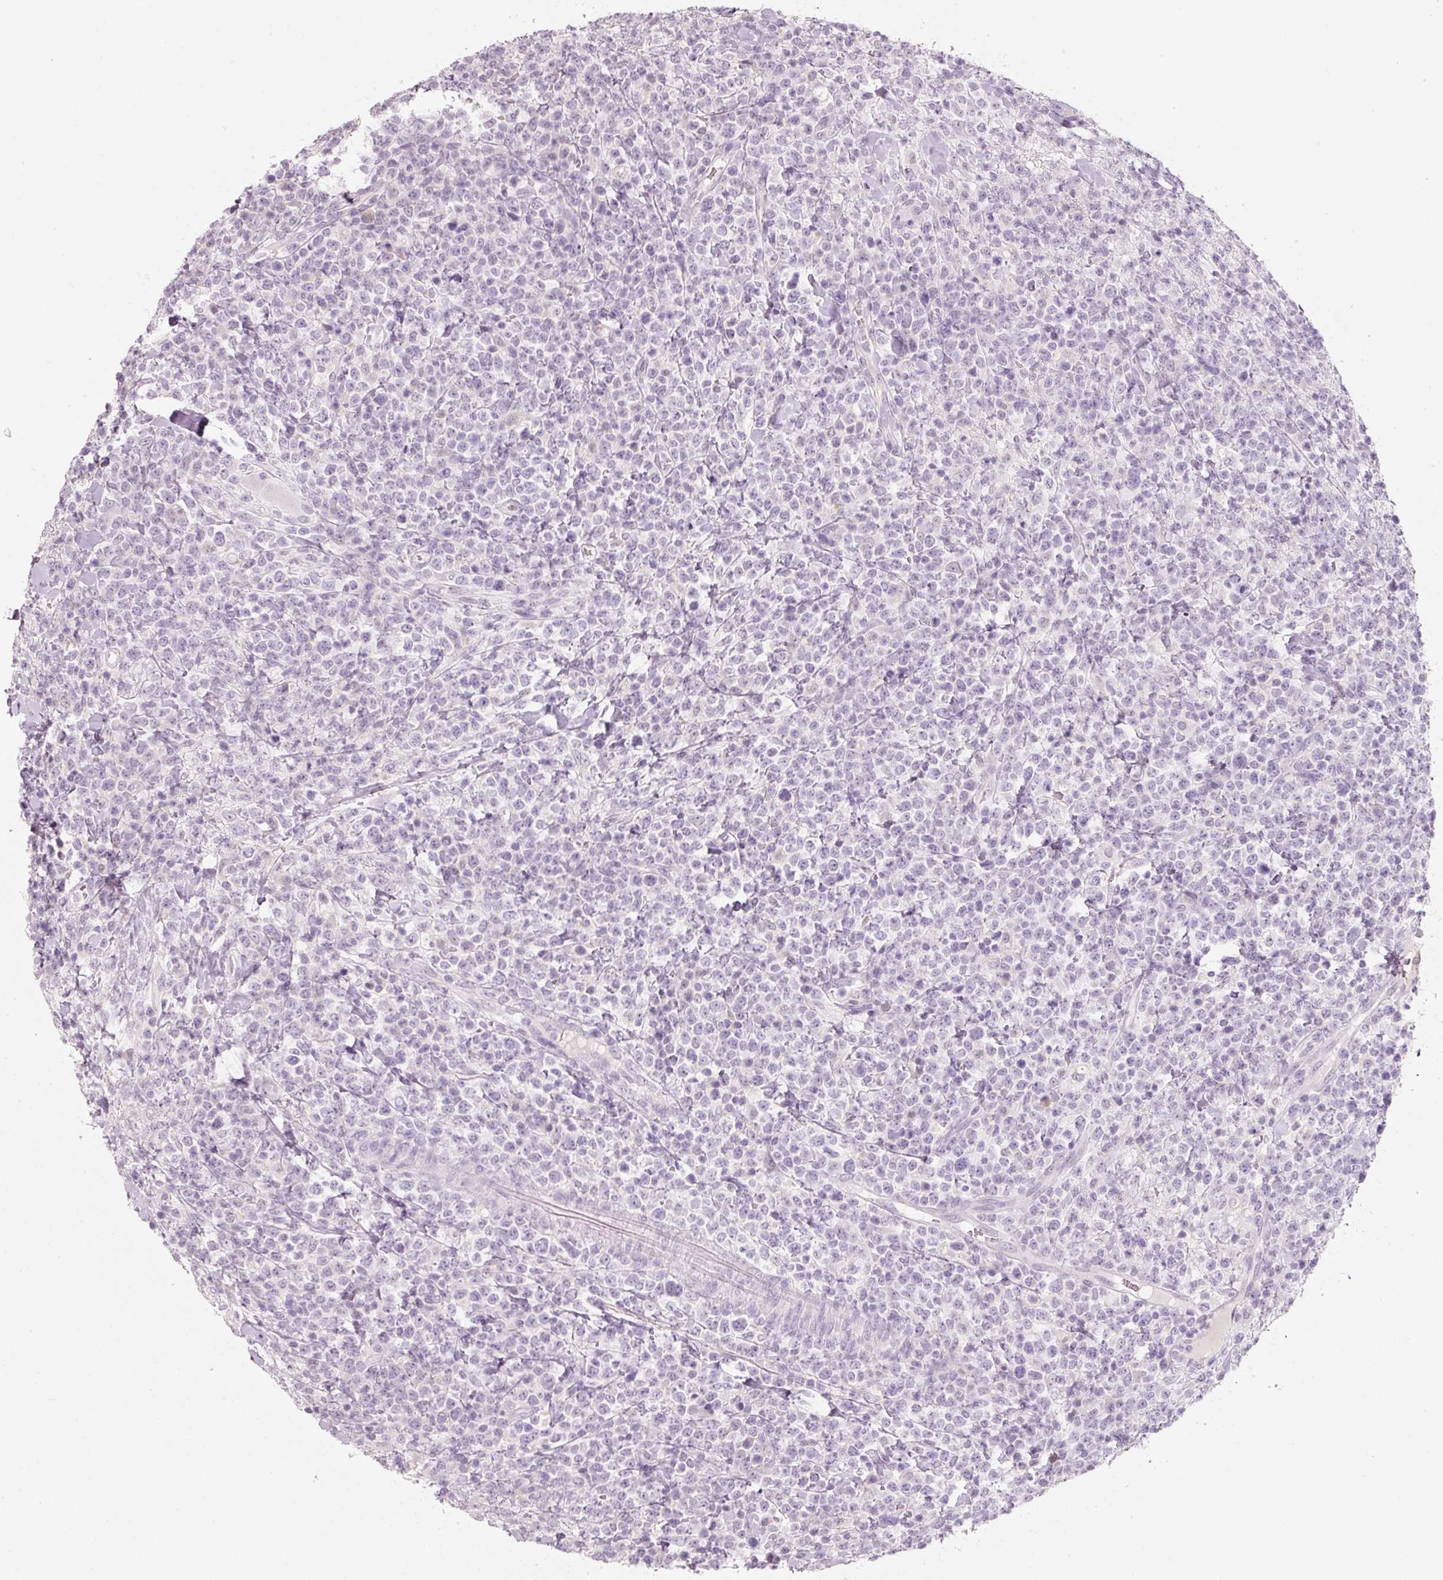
{"staining": {"intensity": "negative", "quantity": "none", "location": "none"}, "tissue": "lymphoma", "cell_type": "Tumor cells", "image_type": "cancer", "snomed": [{"axis": "morphology", "description": "Malignant lymphoma, non-Hodgkin's type, High grade"}, {"axis": "topography", "description": "Colon"}], "caption": "Histopathology image shows no significant protein positivity in tumor cells of malignant lymphoma, non-Hodgkin's type (high-grade).", "gene": "ENSG00000206549", "patient": {"sex": "female", "age": 53}}